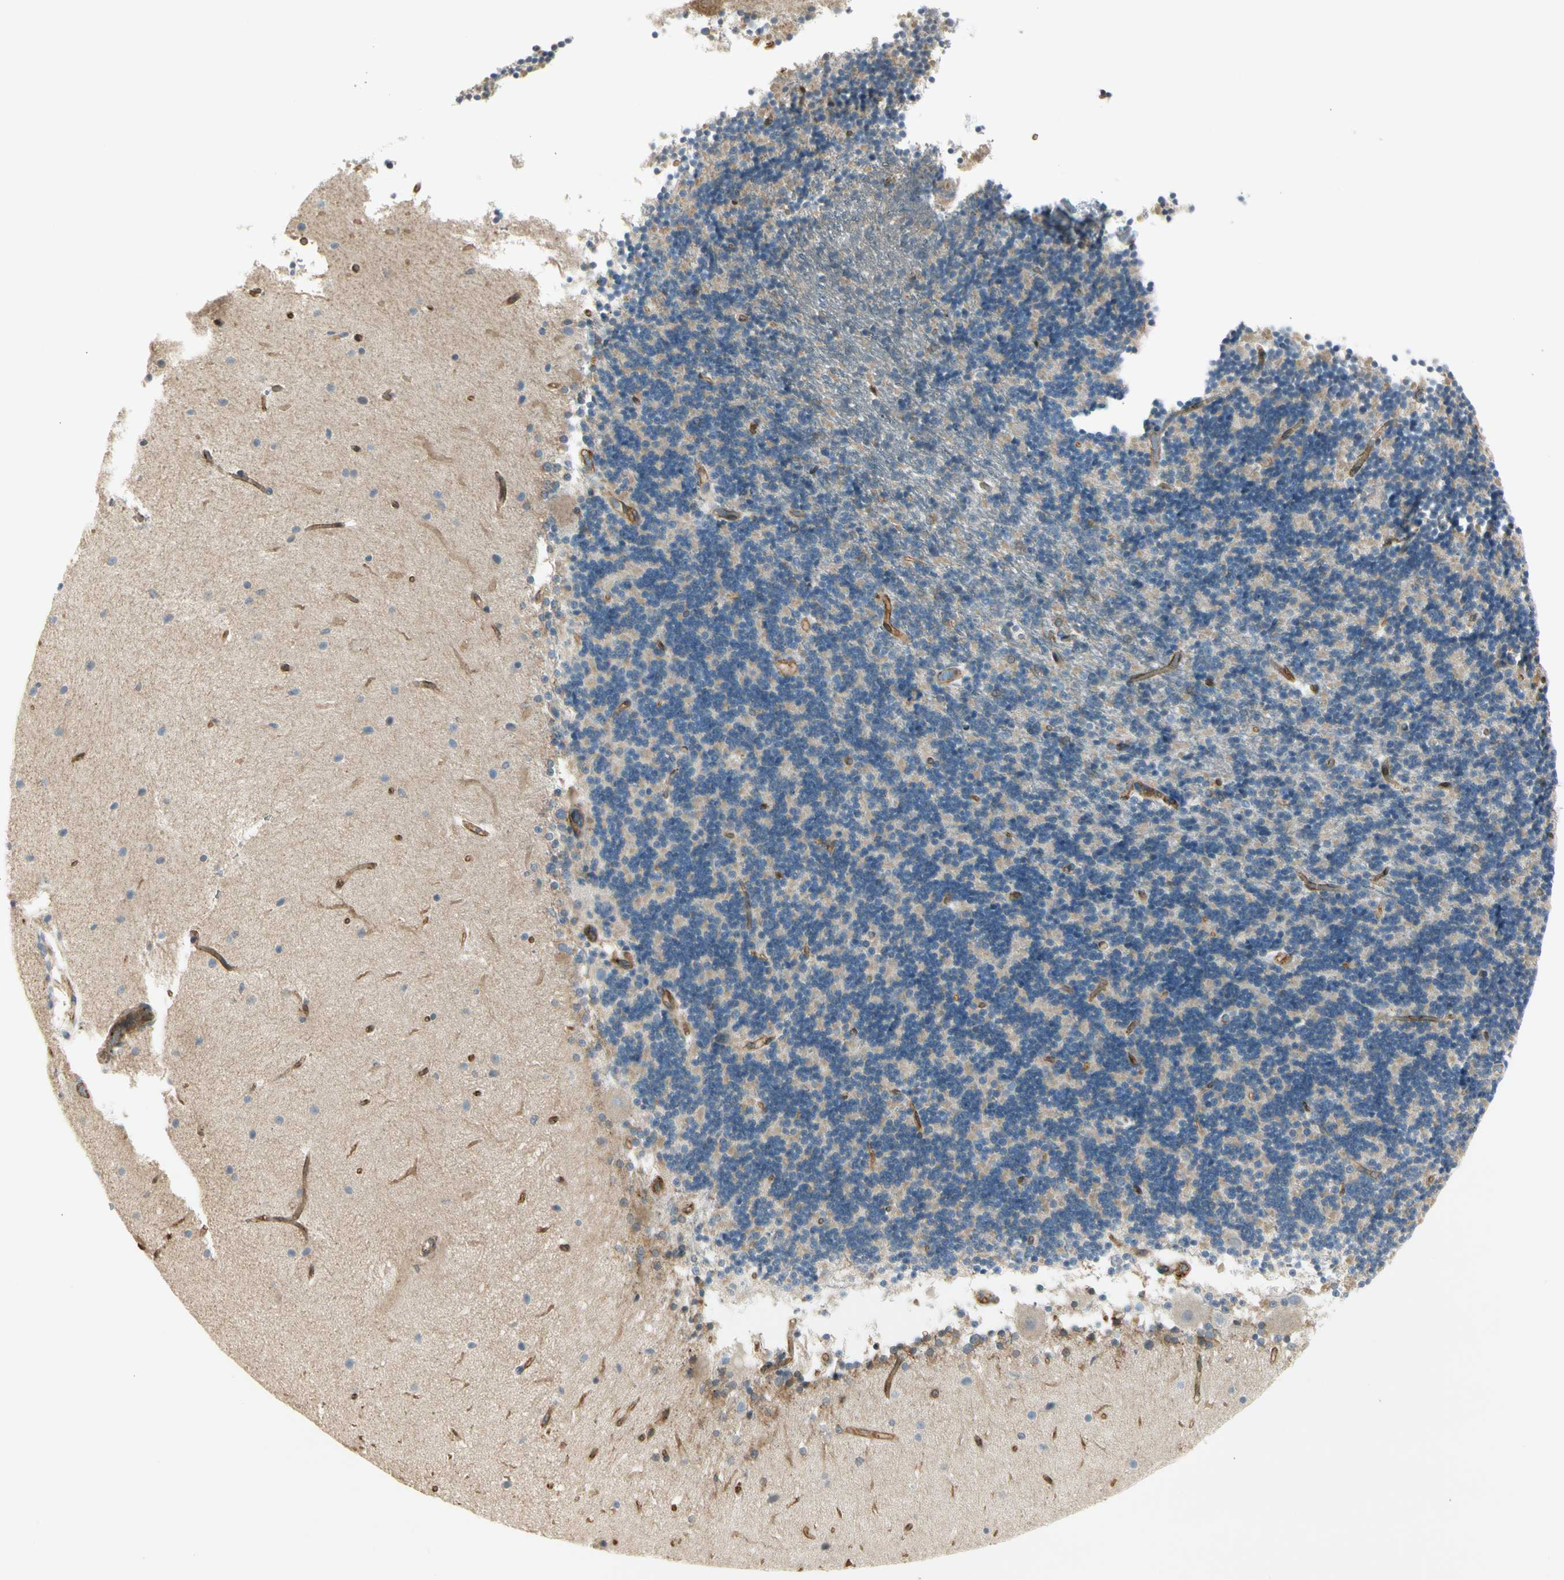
{"staining": {"intensity": "negative", "quantity": "none", "location": "none"}, "tissue": "cerebellum", "cell_type": "Cells in granular layer", "image_type": "normal", "snomed": [{"axis": "morphology", "description": "Normal tissue, NOS"}, {"axis": "topography", "description": "Cerebellum"}], "caption": "IHC histopathology image of benign cerebellum stained for a protein (brown), which demonstrates no expression in cells in granular layer.", "gene": "AGFG1", "patient": {"sex": "female", "age": 54}}